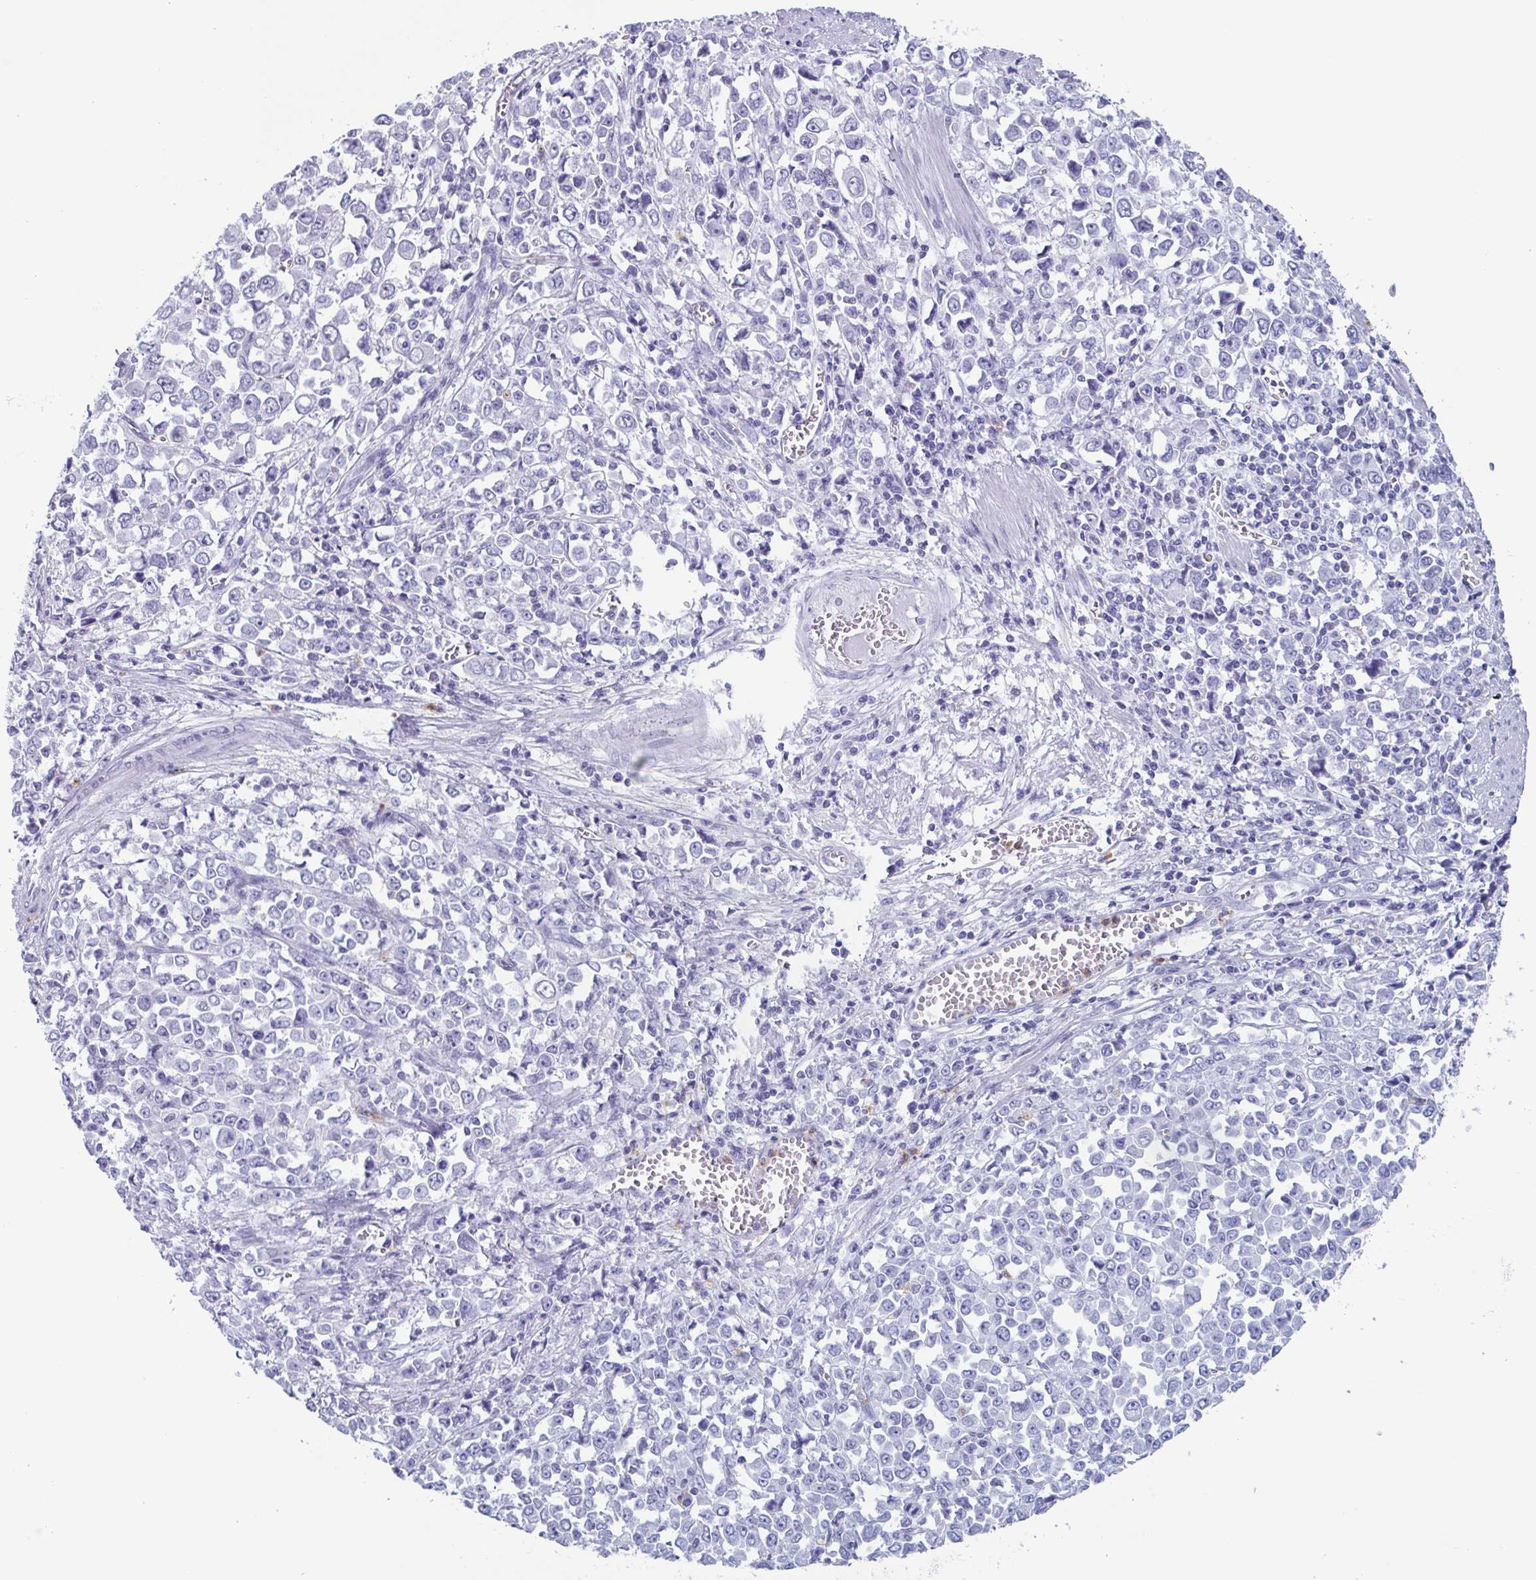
{"staining": {"intensity": "negative", "quantity": "none", "location": "none"}, "tissue": "stomach cancer", "cell_type": "Tumor cells", "image_type": "cancer", "snomed": [{"axis": "morphology", "description": "Adenocarcinoma, NOS"}, {"axis": "topography", "description": "Stomach, upper"}], "caption": "Stomach adenocarcinoma was stained to show a protein in brown. There is no significant staining in tumor cells. The staining is performed using DAB brown chromogen with nuclei counter-stained in using hematoxylin.", "gene": "BPI", "patient": {"sex": "male", "age": 70}}